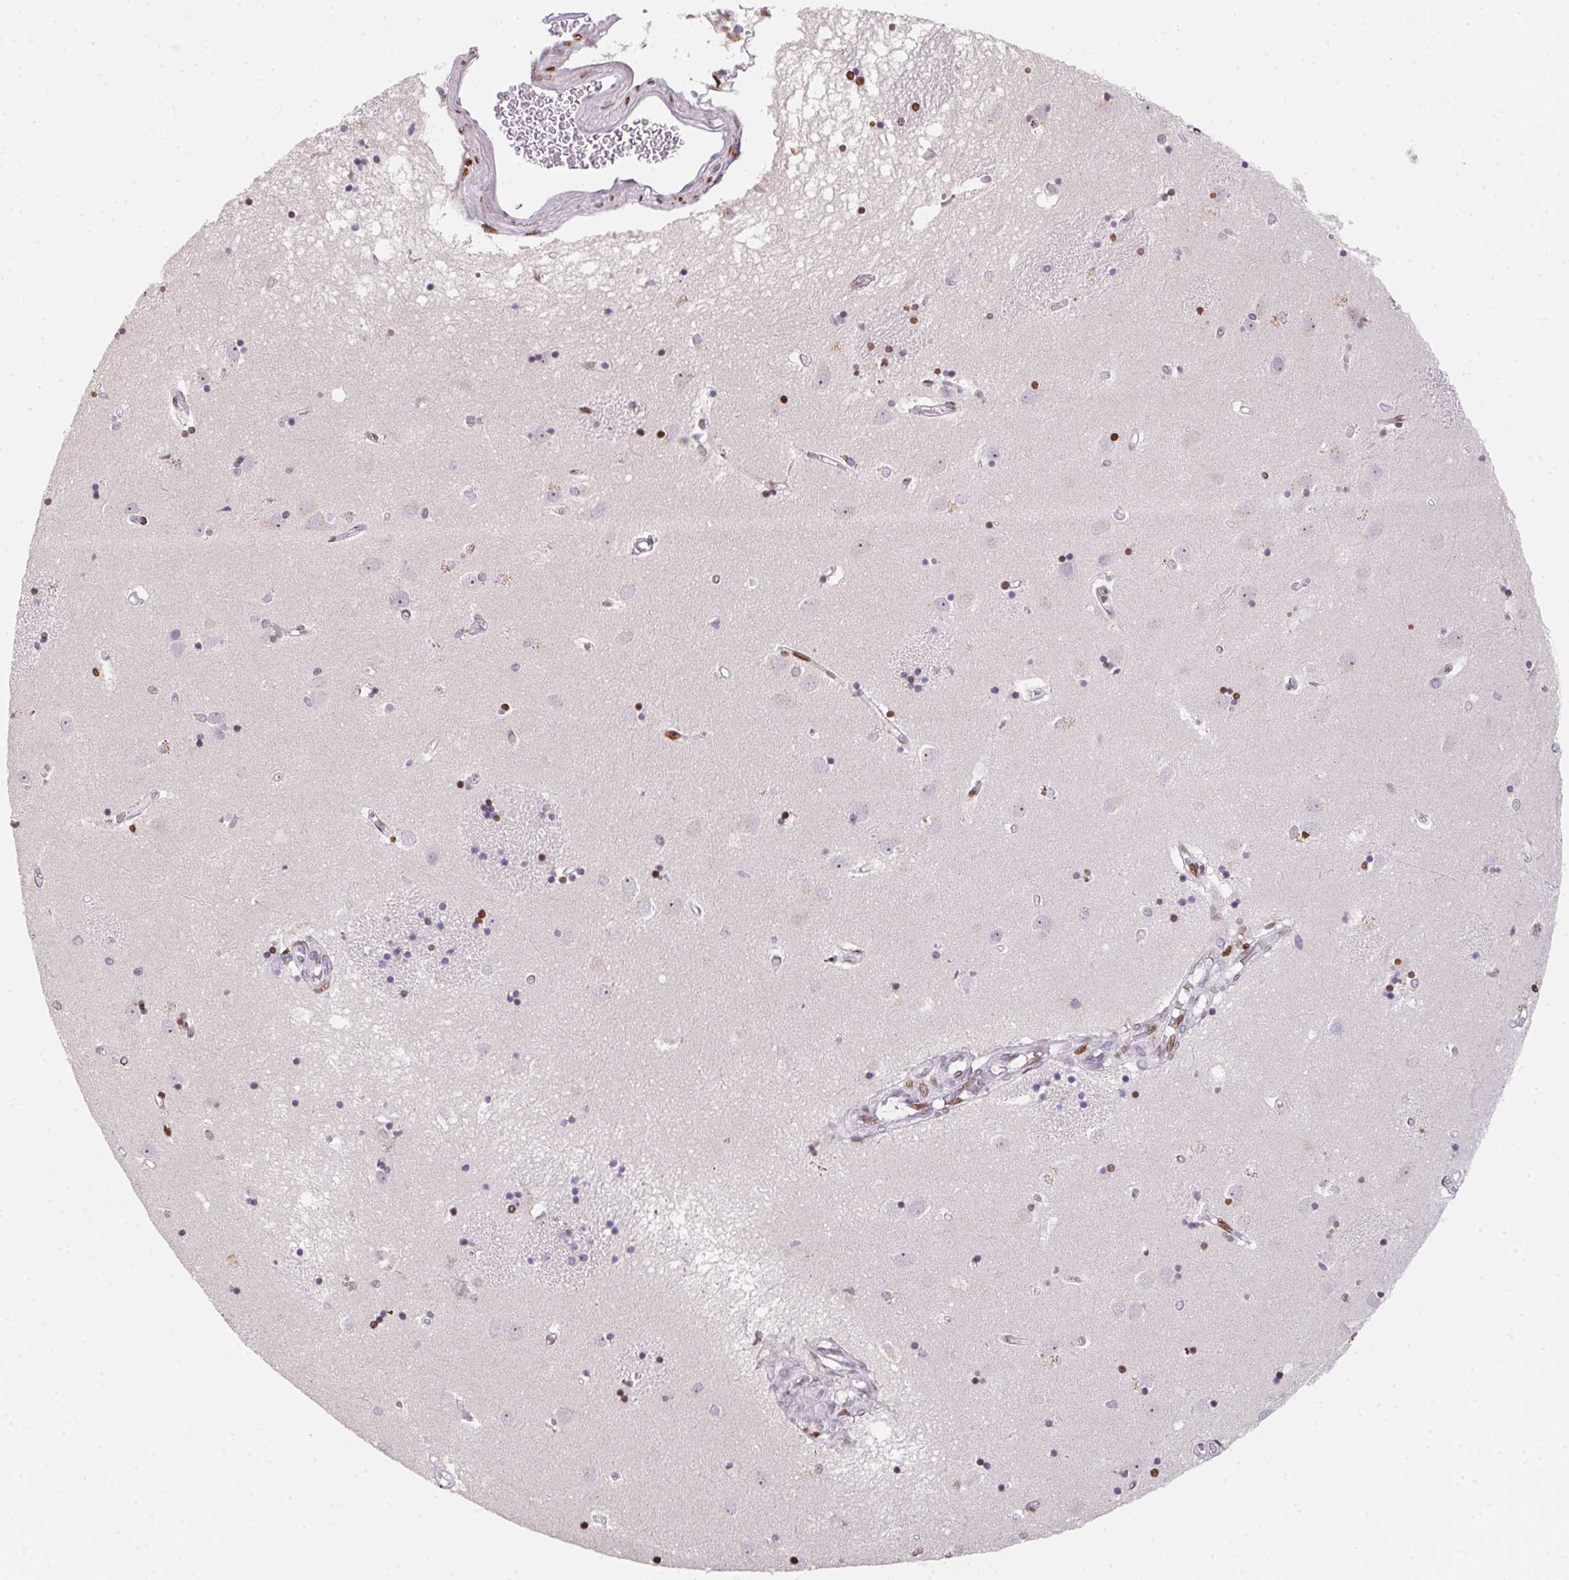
{"staining": {"intensity": "negative", "quantity": "none", "location": "none"}, "tissue": "caudate", "cell_type": "Glial cells", "image_type": "normal", "snomed": [{"axis": "morphology", "description": "Normal tissue, NOS"}, {"axis": "topography", "description": "Lateral ventricle wall"}], "caption": "Human caudate stained for a protein using immunohistochemistry reveals no positivity in glial cells.", "gene": "MYL4", "patient": {"sex": "male", "age": 54}}